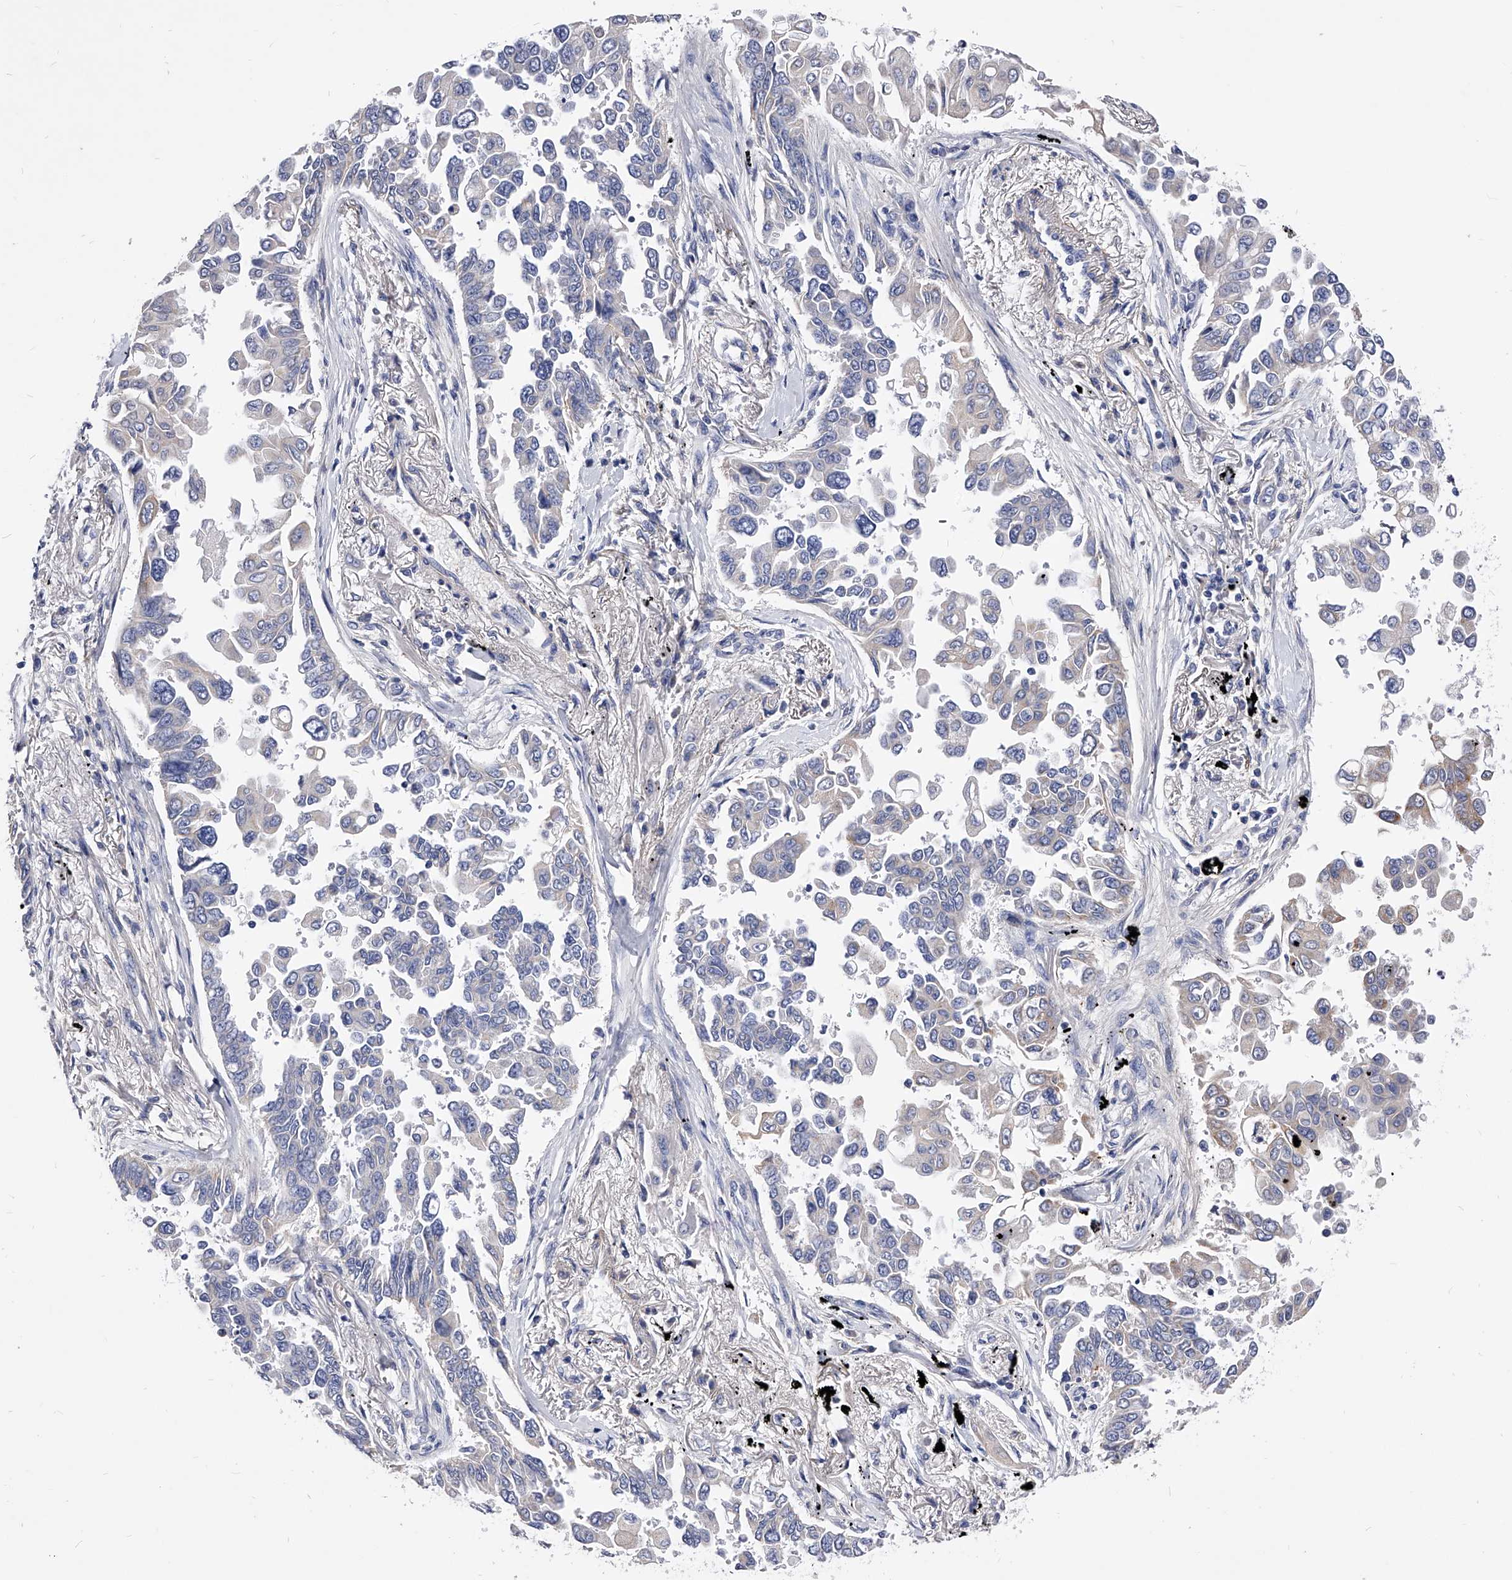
{"staining": {"intensity": "weak", "quantity": "<25%", "location": "cytoplasmic/membranous"}, "tissue": "lung cancer", "cell_type": "Tumor cells", "image_type": "cancer", "snomed": [{"axis": "morphology", "description": "Adenocarcinoma, NOS"}, {"axis": "topography", "description": "Lung"}], "caption": "The histopathology image shows no significant staining in tumor cells of lung cancer.", "gene": "ZNF529", "patient": {"sex": "female", "age": 67}}